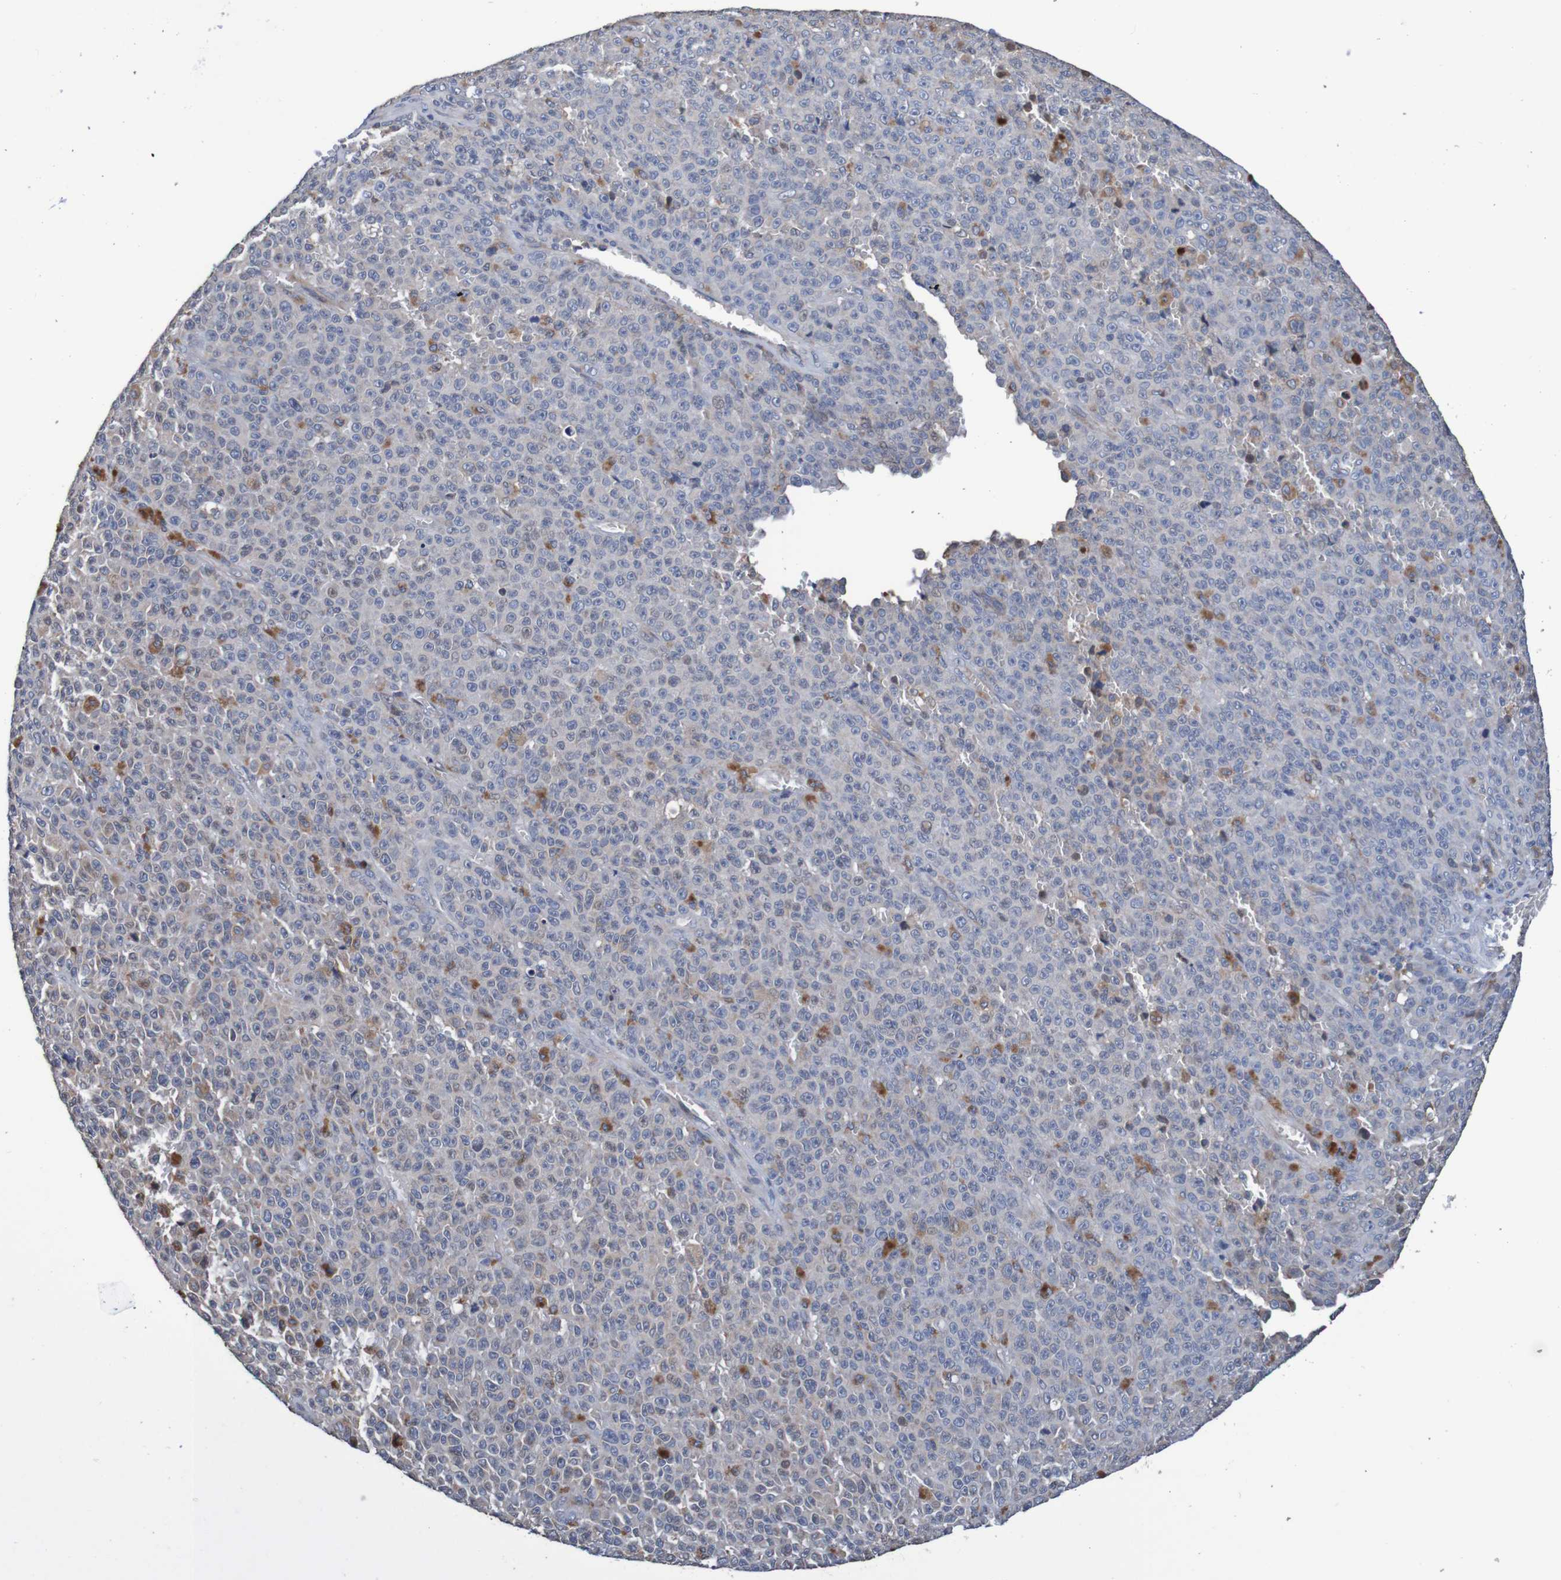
{"staining": {"intensity": "moderate", "quantity": "<25%", "location": "cytoplasmic/membranous"}, "tissue": "melanoma", "cell_type": "Tumor cells", "image_type": "cancer", "snomed": [{"axis": "morphology", "description": "Malignant melanoma, NOS"}, {"axis": "topography", "description": "Skin"}], "caption": "High-power microscopy captured an IHC histopathology image of malignant melanoma, revealing moderate cytoplasmic/membranous expression in approximately <25% of tumor cells.", "gene": "FIBP", "patient": {"sex": "female", "age": 82}}